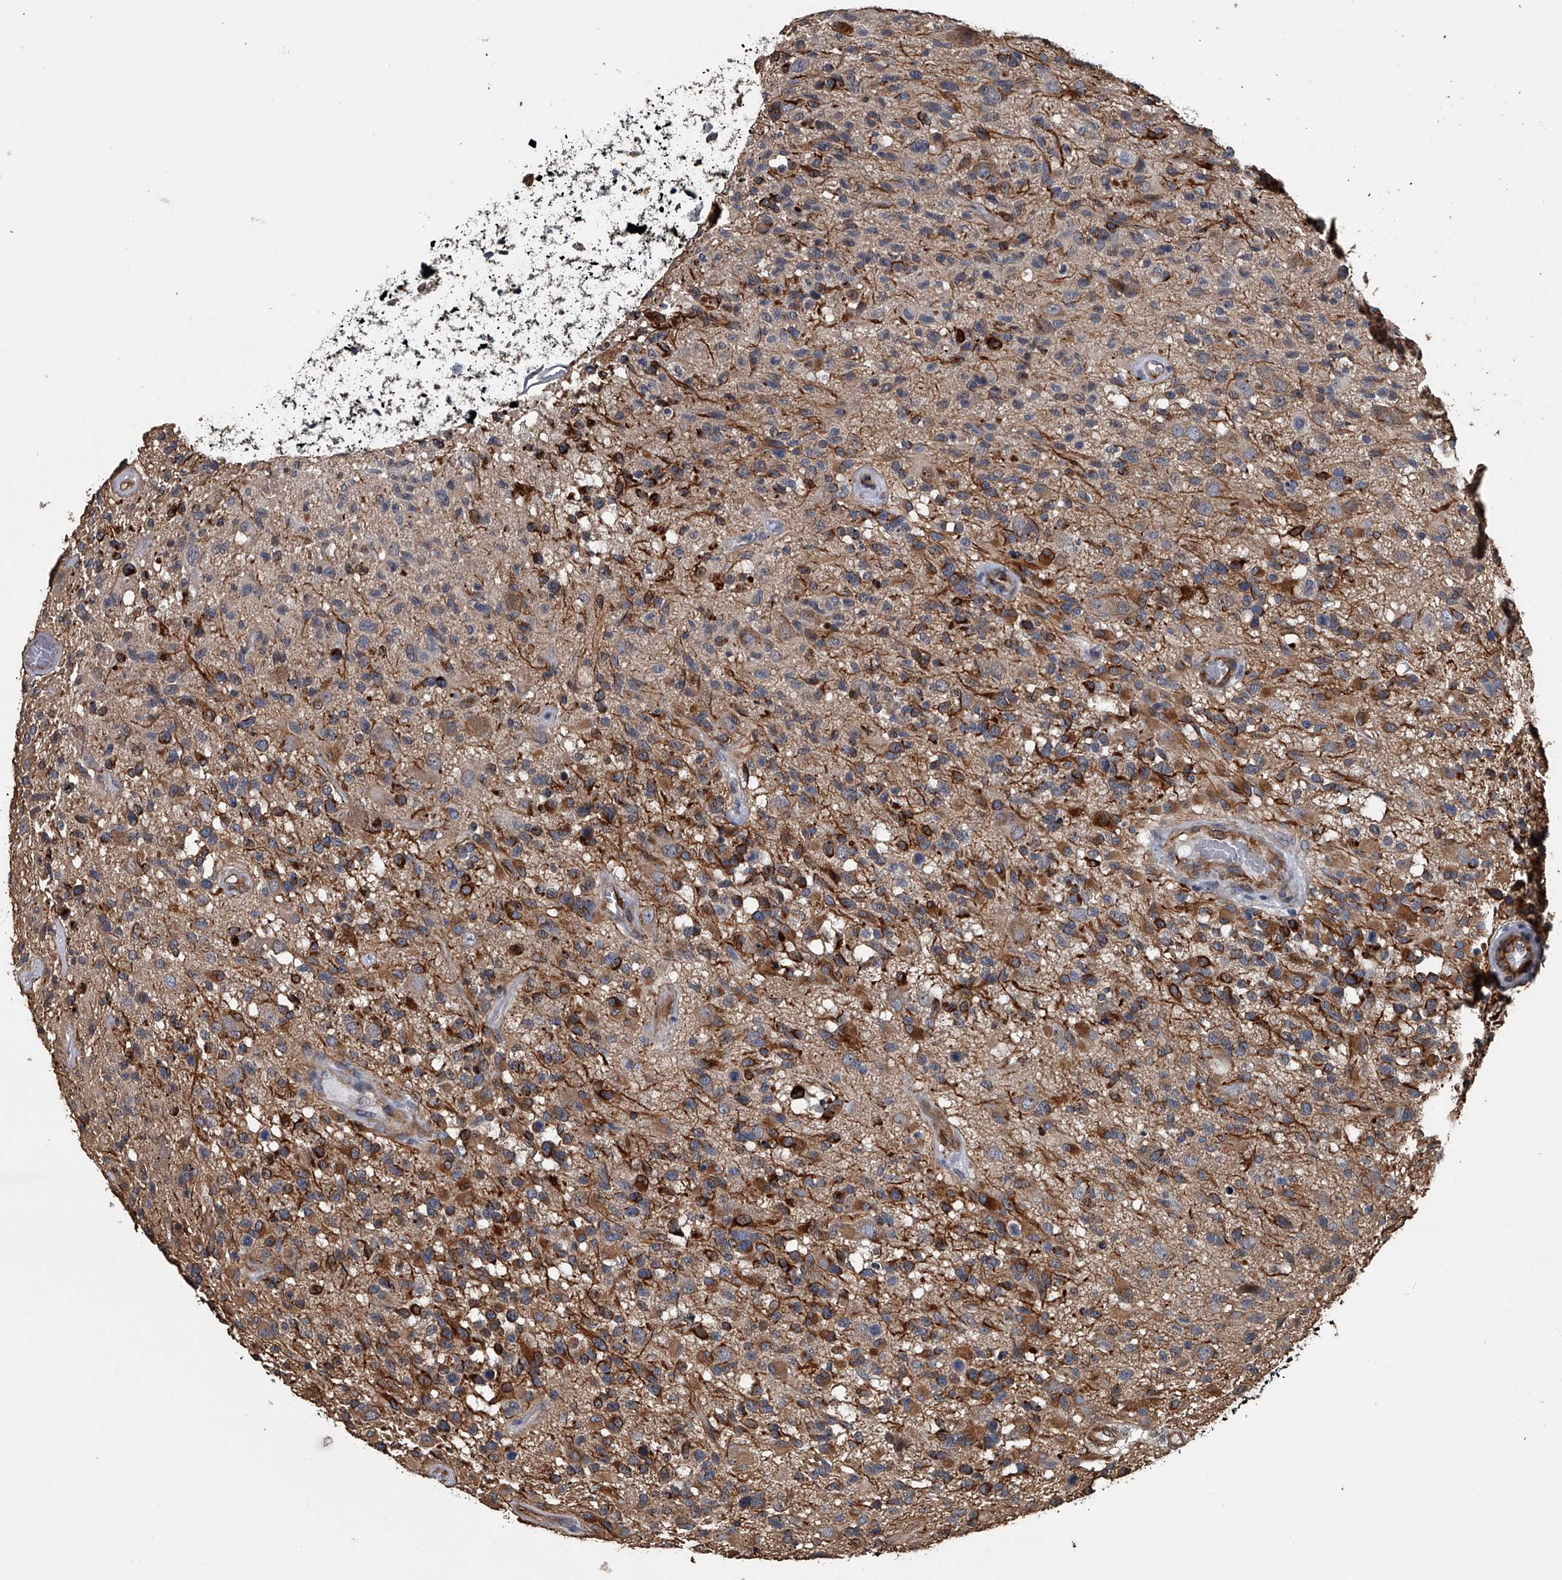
{"staining": {"intensity": "strong", "quantity": "25%-75%", "location": "cytoplasmic/membranous"}, "tissue": "glioma", "cell_type": "Tumor cells", "image_type": "cancer", "snomed": [{"axis": "morphology", "description": "Glioma, malignant, High grade"}, {"axis": "morphology", "description": "Glioblastoma, NOS"}, {"axis": "topography", "description": "Brain"}], "caption": "Protein staining of glioma tissue reveals strong cytoplasmic/membranous expression in about 25%-75% of tumor cells.", "gene": "LDLRAD2", "patient": {"sex": "male", "age": 60}}